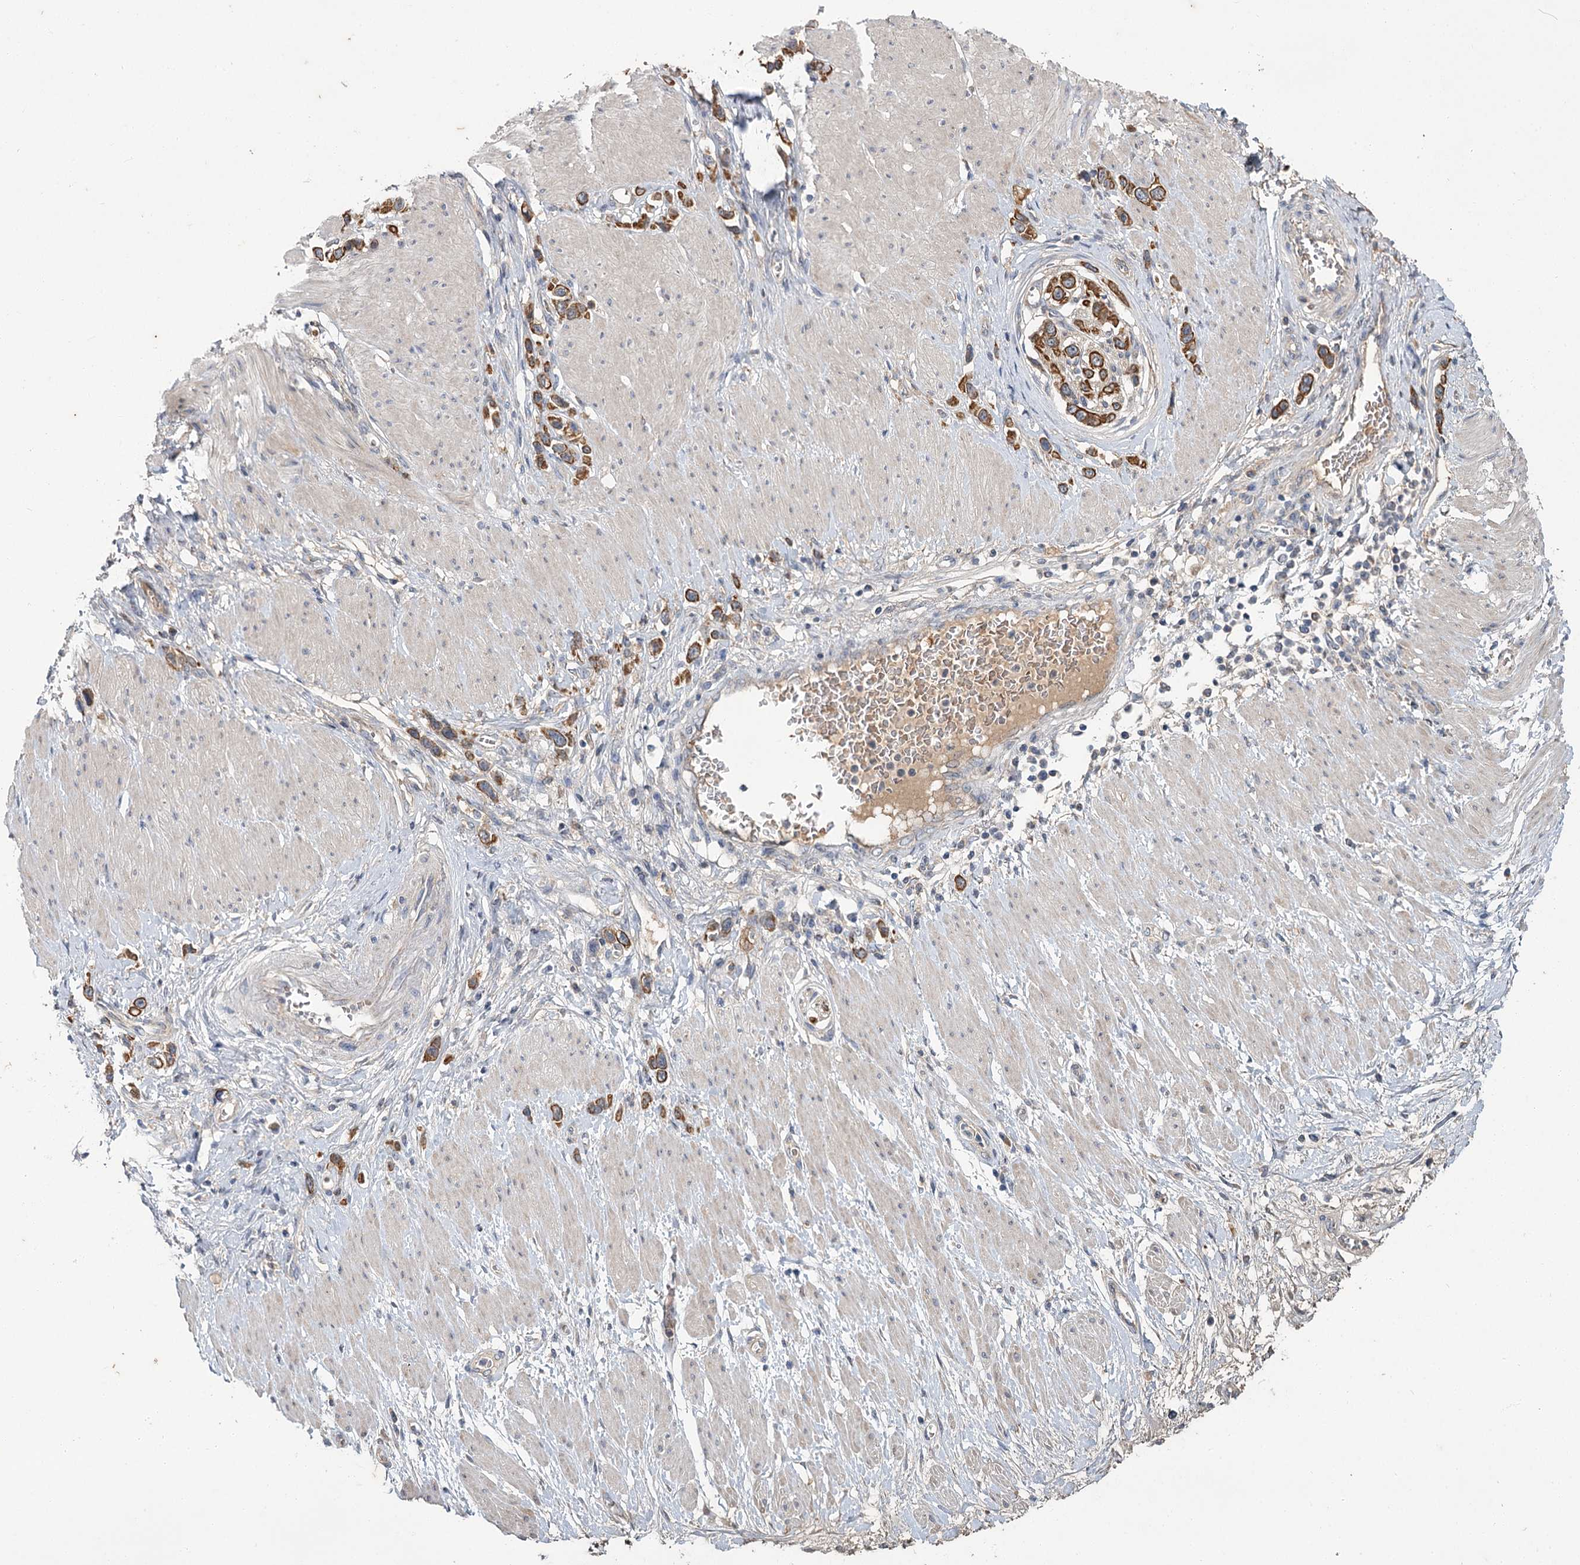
{"staining": {"intensity": "strong", "quantity": ">75%", "location": "cytoplasmic/membranous"}, "tissue": "stomach cancer", "cell_type": "Tumor cells", "image_type": "cancer", "snomed": [{"axis": "morphology", "description": "Normal tissue, NOS"}, {"axis": "morphology", "description": "Adenocarcinoma, NOS"}, {"axis": "topography", "description": "Stomach, upper"}, {"axis": "topography", "description": "Stomach"}], "caption": "A histopathology image showing strong cytoplasmic/membranous expression in about >75% of tumor cells in stomach cancer, as visualized by brown immunohistochemical staining.", "gene": "MFN1", "patient": {"sex": "female", "age": 65}}